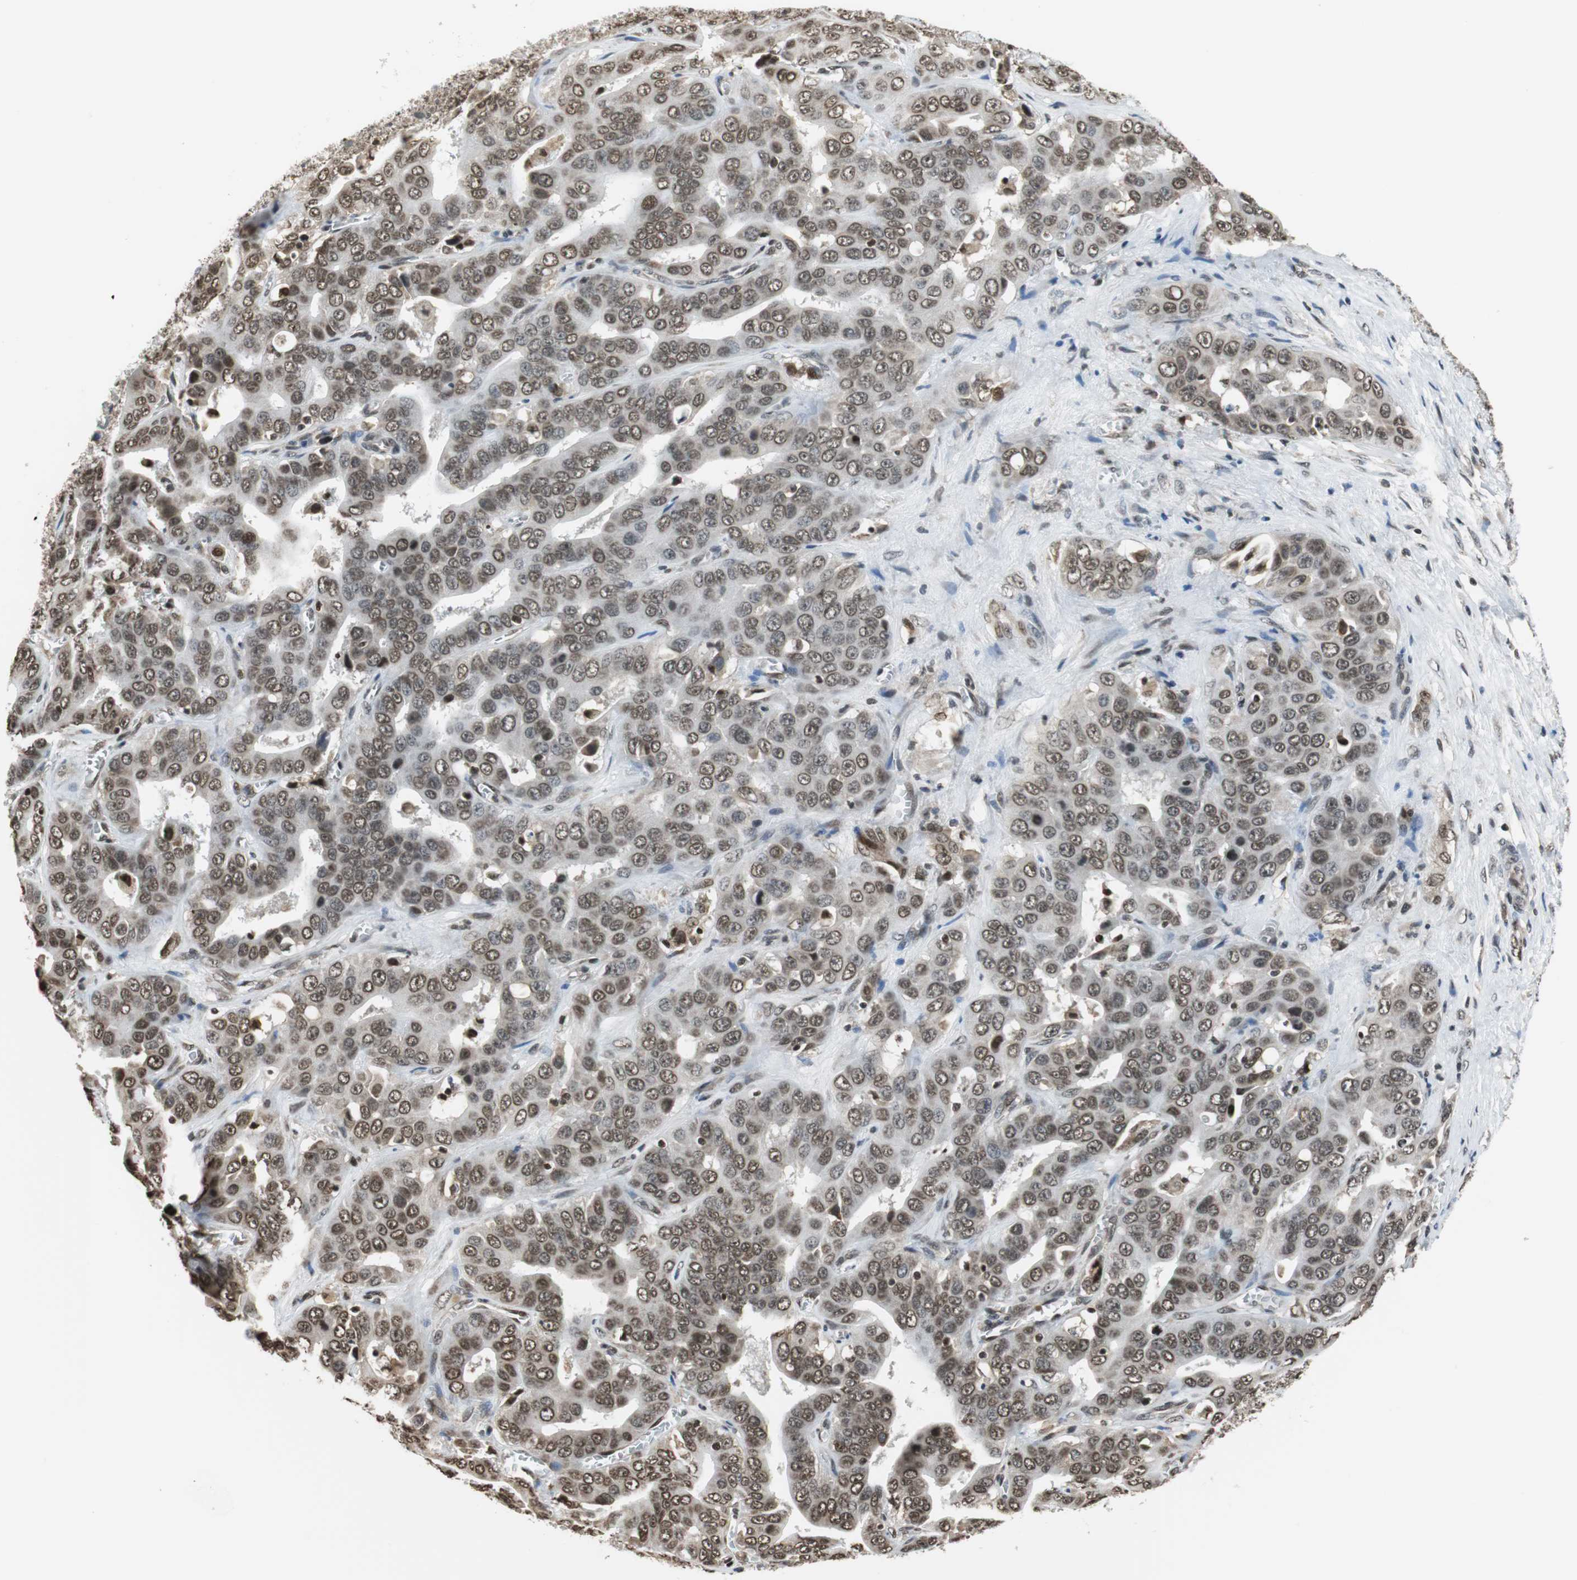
{"staining": {"intensity": "moderate", "quantity": ">75%", "location": "nuclear"}, "tissue": "liver cancer", "cell_type": "Tumor cells", "image_type": "cancer", "snomed": [{"axis": "morphology", "description": "Cholangiocarcinoma"}, {"axis": "topography", "description": "Liver"}], "caption": "Immunohistochemical staining of liver cancer (cholangiocarcinoma) demonstrates moderate nuclear protein expression in about >75% of tumor cells. (DAB IHC, brown staining for protein, blue staining for nuclei).", "gene": "REST", "patient": {"sex": "female", "age": 52}}